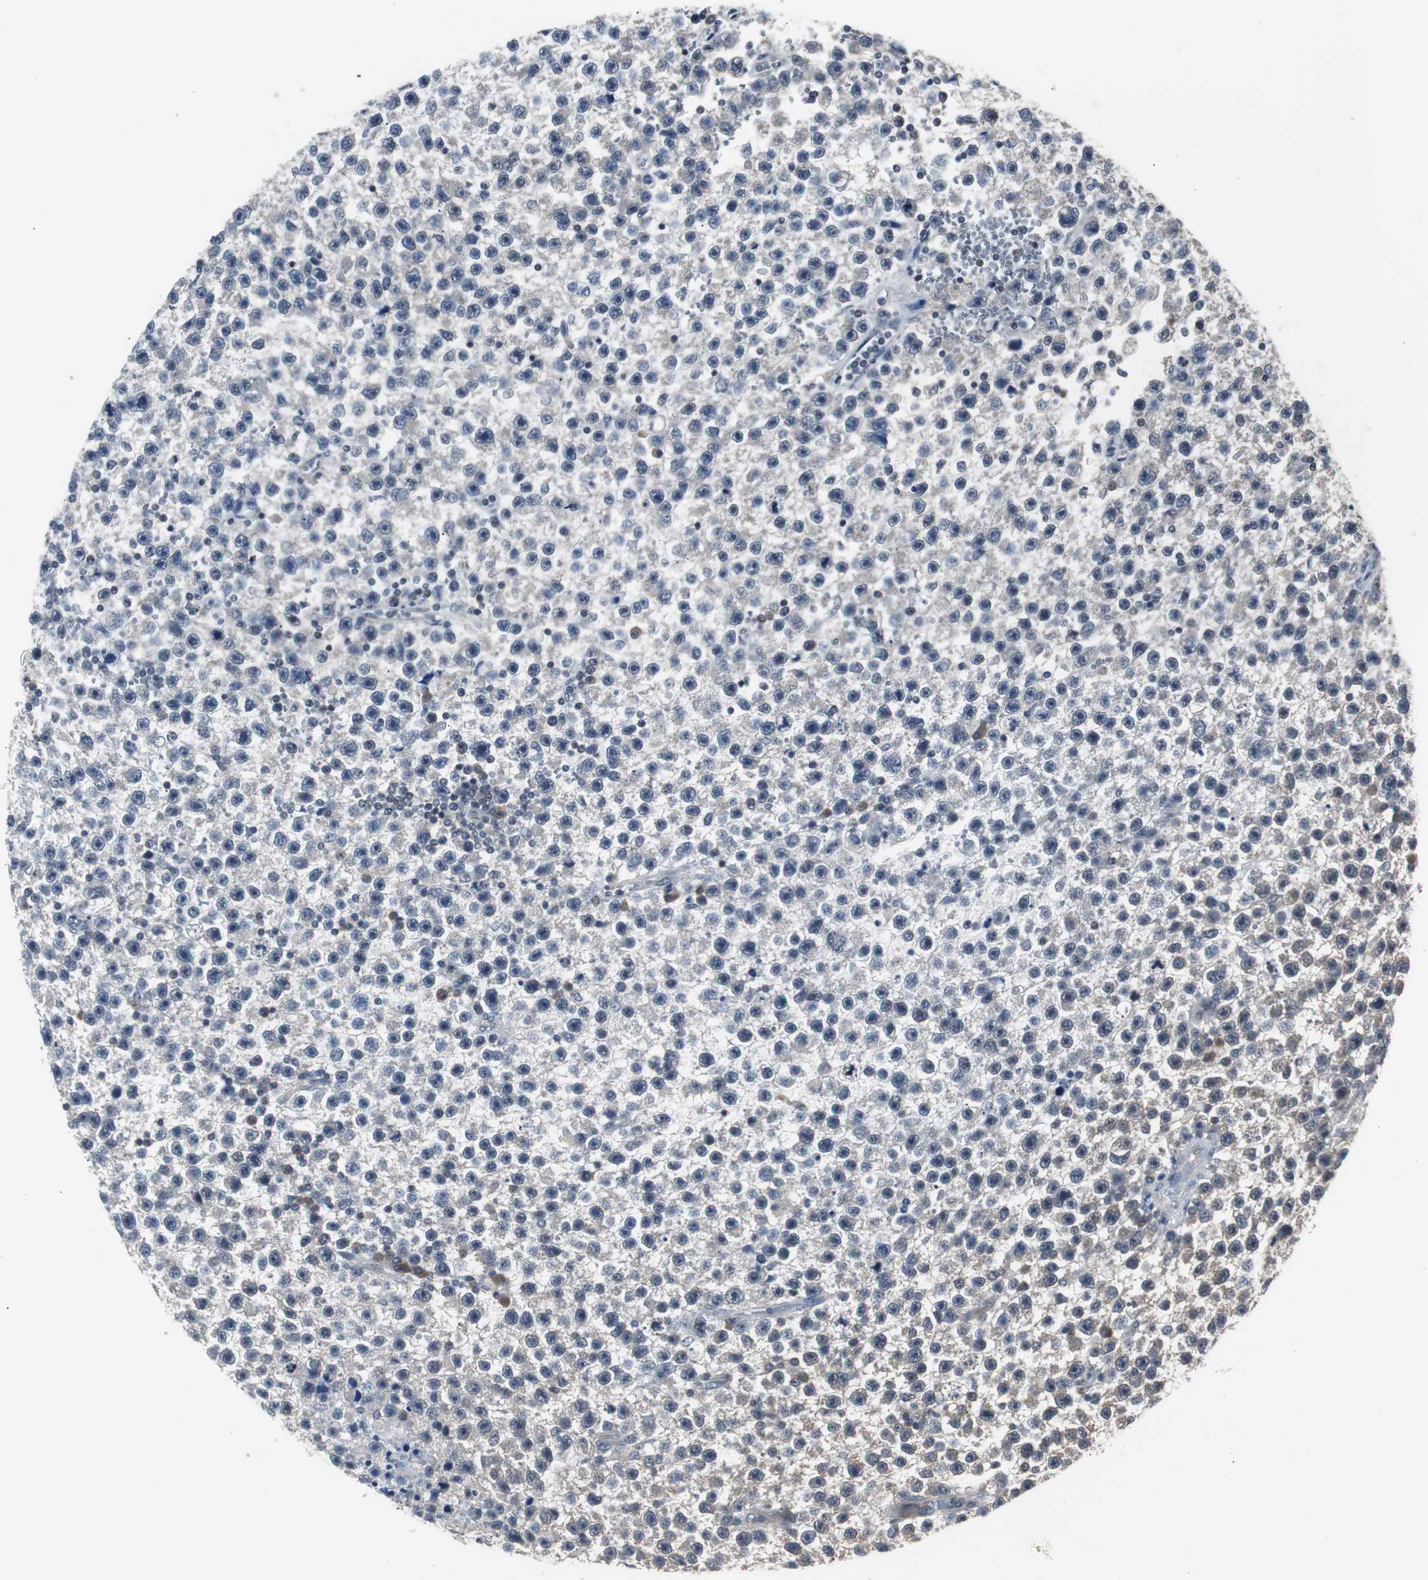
{"staining": {"intensity": "negative", "quantity": "none", "location": "none"}, "tissue": "testis cancer", "cell_type": "Tumor cells", "image_type": "cancer", "snomed": [{"axis": "morphology", "description": "Seminoma, NOS"}, {"axis": "topography", "description": "Testis"}], "caption": "Immunohistochemistry (IHC) micrograph of neoplastic tissue: testis cancer stained with DAB reveals no significant protein expression in tumor cells.", "gene": "ZMPSTE24", "patient": {"sex": "male", "age": 33}}